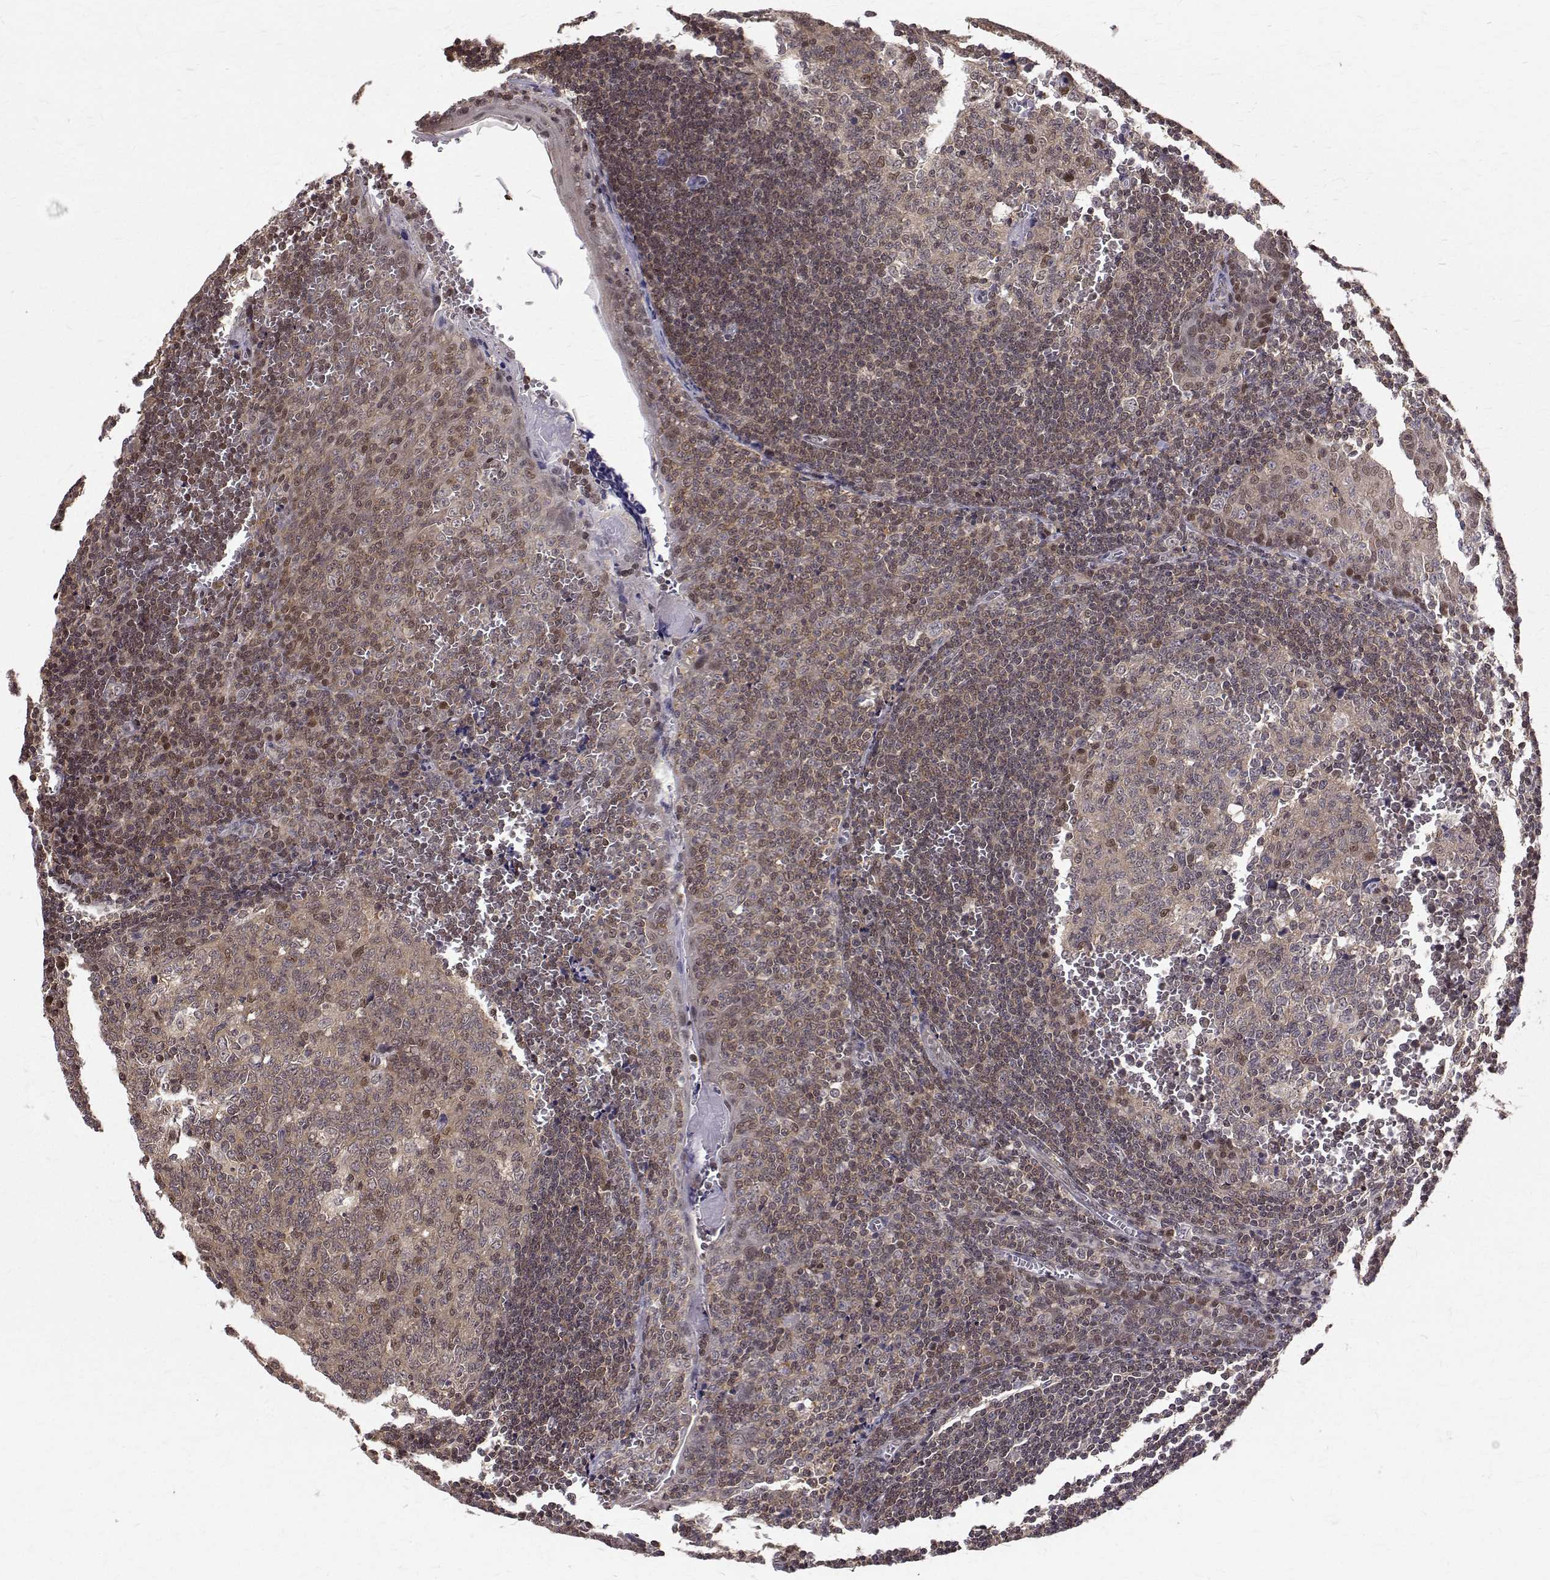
{"staining": {"intensity": "moderate", "quantity": "25%-75%", "location": "cytoplasmic/membranous,nuclear"}, "tissue": "tonsil", "cell_type": "Germinal center cells", "image_type": "normal", "snomed": [{"axis": "morphology", "description": "Normal tissue, NOS"}, {"axis": "morphology", "description": "Inflammation, NOS"}, {"axis": "topography", "description": "Tonsil"}], "caption": "Immunohistochemistry (IHC) image of benign human tonsil stained for a protein (brown), which demonstrates medium levels of moderate cytoplasmic/membranous,nuclear staining in approximately 25%-75% of germinal center cells.", "gene": "NIF3L1", "patient": {"sex": "female", "age": 31}}